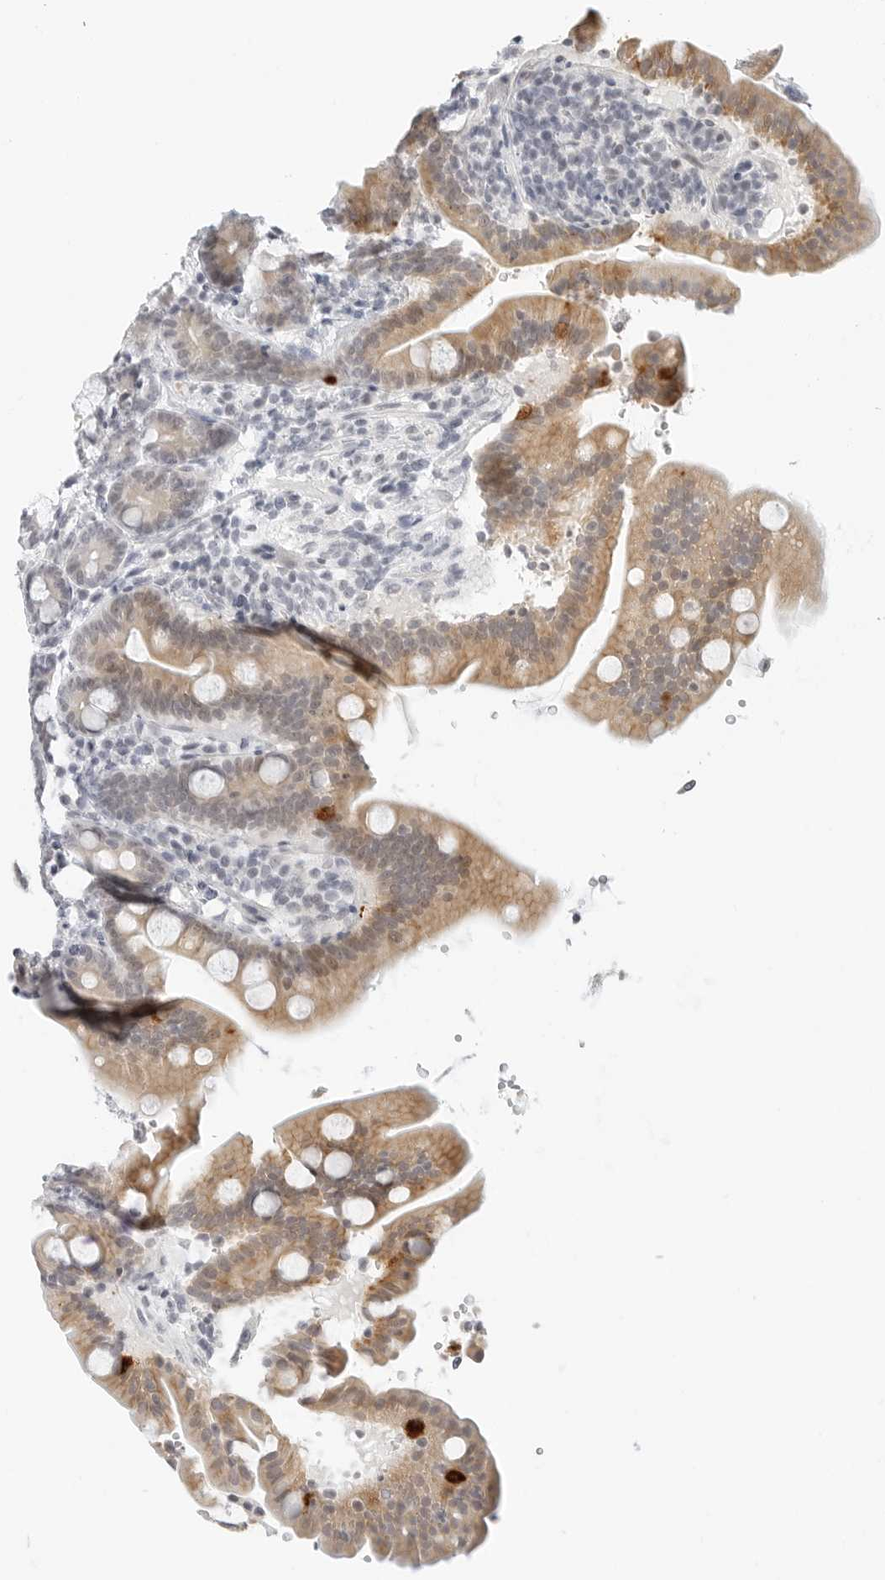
{"staining": {"intensity": "moderate", "quantity": ">75%", "location": "cytoplasmic/membranous"}, "tissue": "duodenum", "cell_type": "Glandular cells", "image_type": "normal", "snomed": [{"axis": "morphology", "description": "Normal tissue, NOS"}, {"axis": "topography", "description": "Duodenum"}], "caption": "Immunohistochemistry (IHC) (DAB) staining of benign human duodenum exhibits moderate cytoplasmic/membranous protein expression in approximately >75% of glandular cells.", "gene": "TSEN2", "patient": {"sex": "male", "age": 54}}